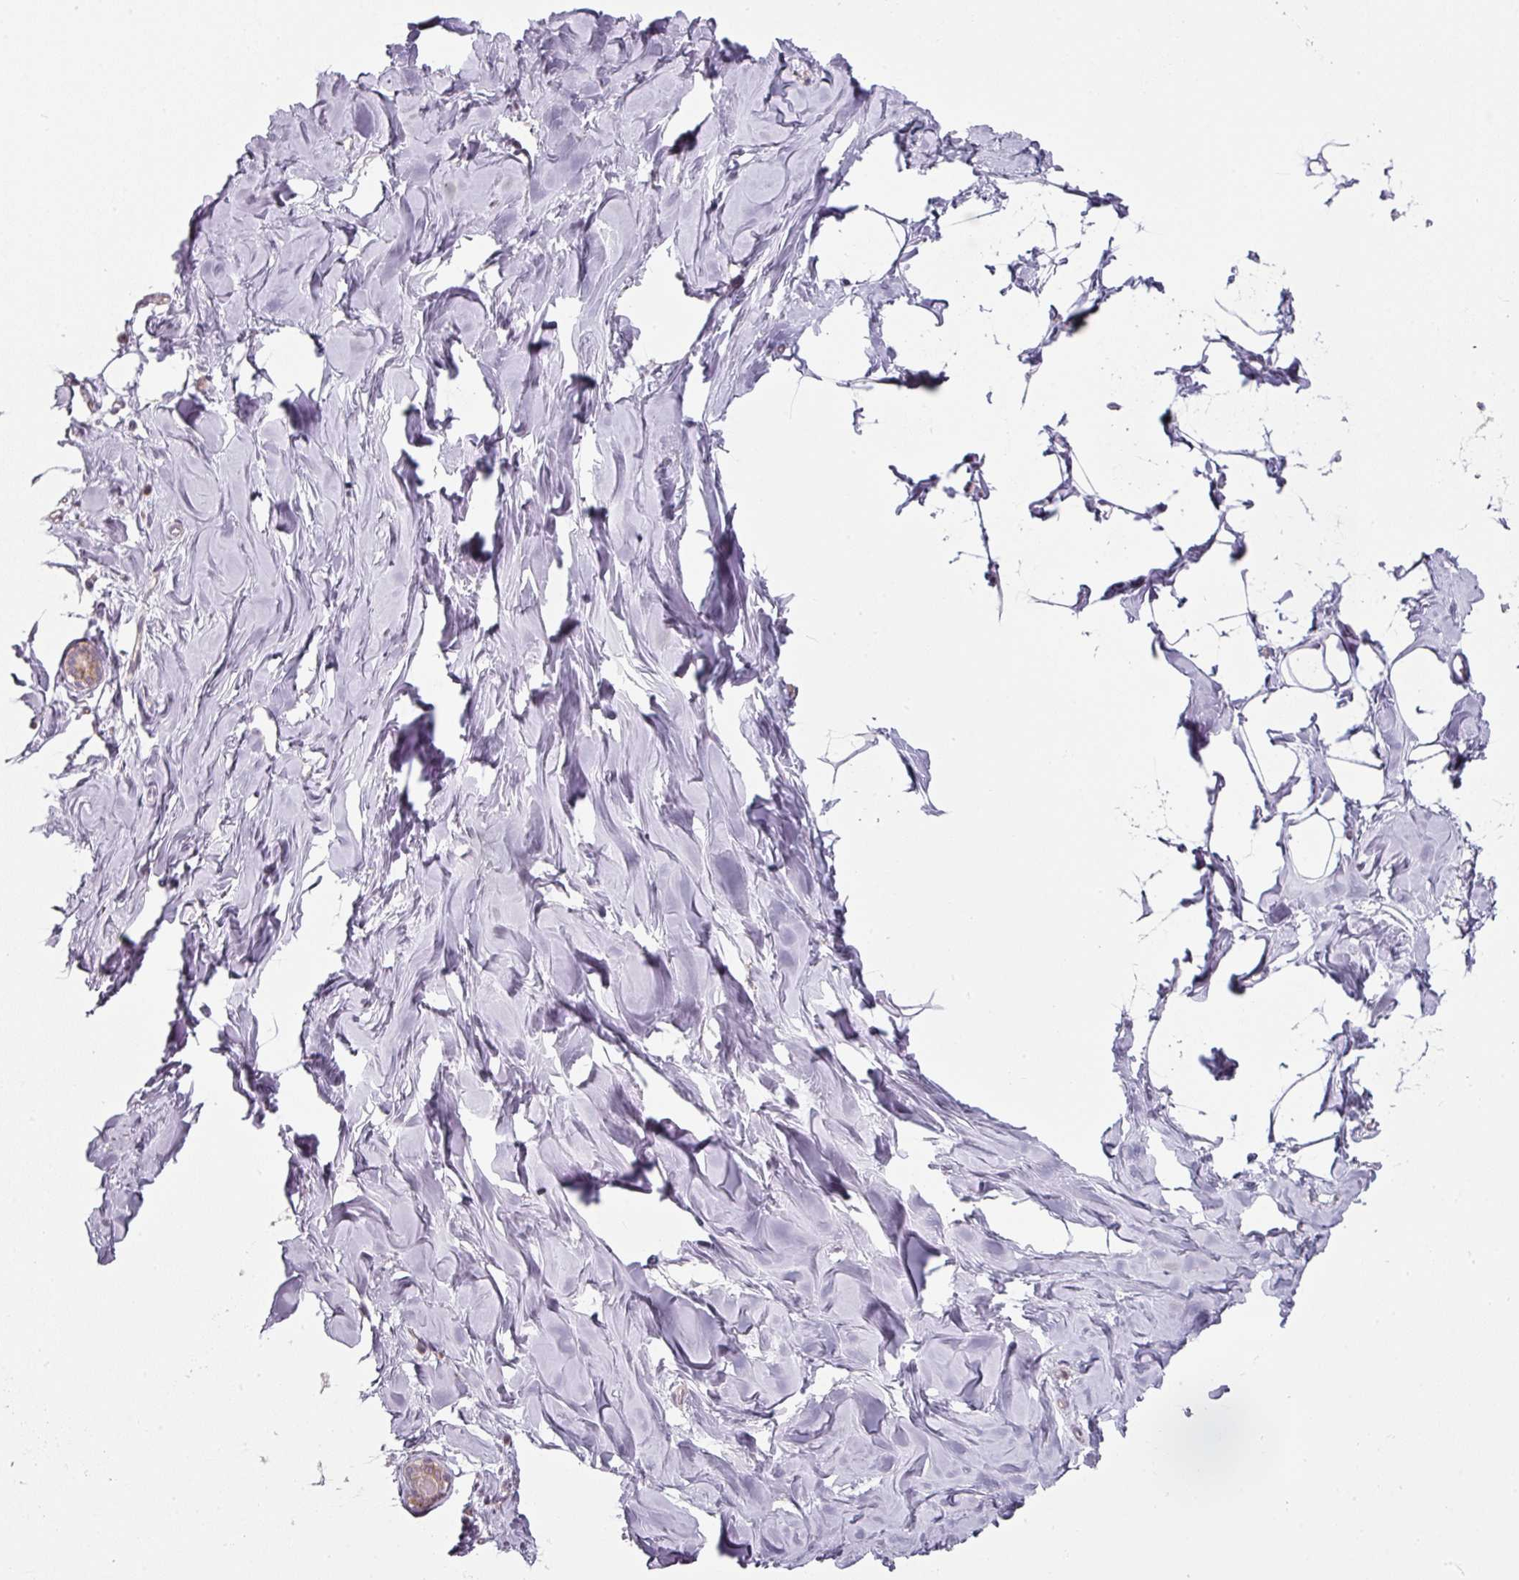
{"staining": {"intensity": "negative", "quantity": "none", "location": "none"}, "tissue": "breast", "cell_type": "Adipocytes", "image_type": "normal", "snomed": [{"axis": "morphology", "description": "Normal tissue, NOS"}, {"axis": "topography", "description": "Breast"}], "caption": "This is an immunohistochemistry image of benign human breast. There is no staining in adipocytes.", "gene": "C19orf33", "patient": {"sex": "female", "age": 23}}